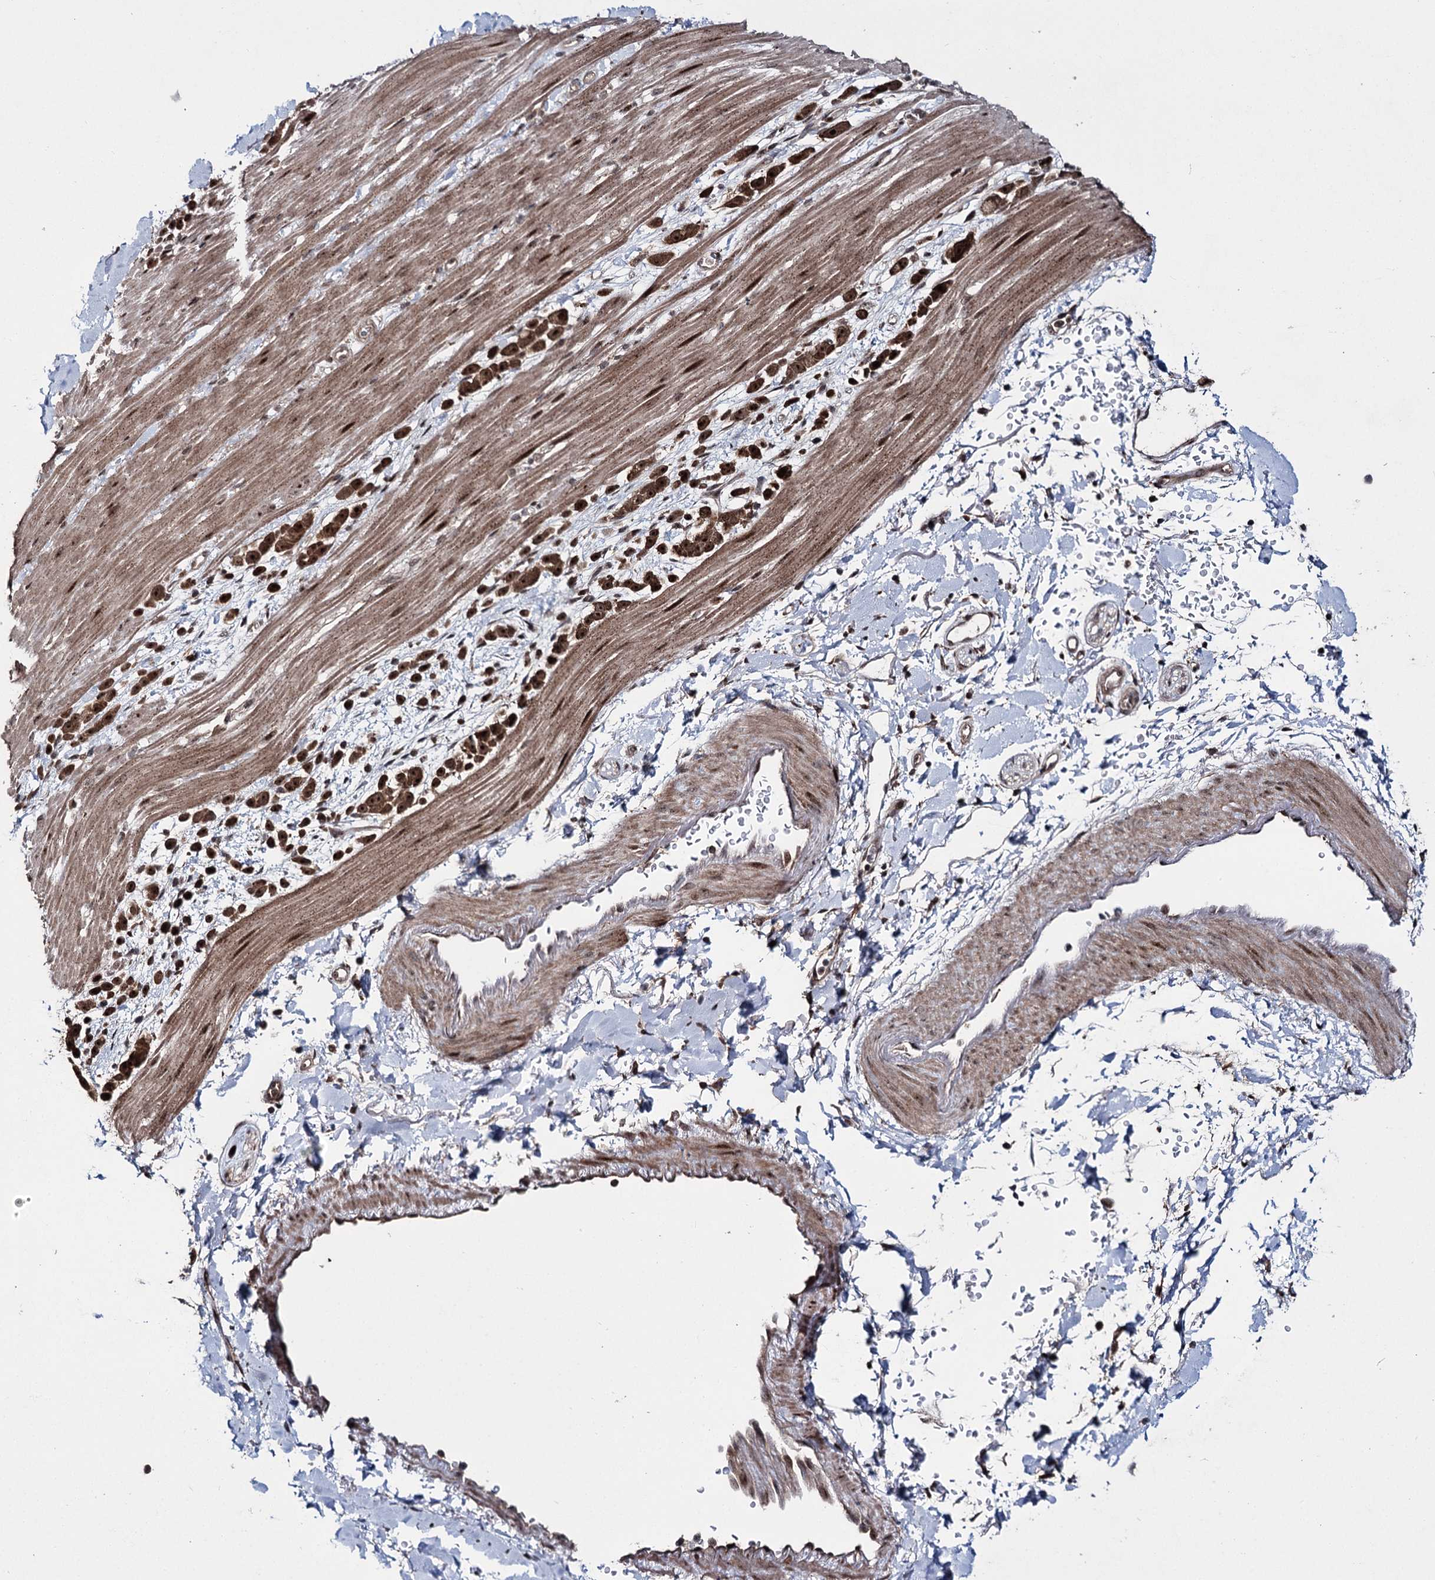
{"staining": {"intensity": "strong", "quantity": ">75%", "location": "cytoplasmic/membranous,nuclear"}, "tissue": "pancreatic cancer", "cell_type": "Tumor cells", "image_type": "cancer", "snomed": [{"axis": "morphology", "description": "Normal tissue, NOS"}, {"axis": "morphology", "description": "Adenocarcinoma, NOS"}, {"axis": "topography", "description": "Pancreas"}], "caption": "Immunohistochemical staining of human adenocarcinoma (pancreatic) reveals strong cytoplasmic/membranous and nuclear protein staining in approximately >75% of tumor cells. The protein is shown in brown color, while the nuclei are stained blue.", "gene": "MKNK2", "patient": {"sex": "female", "age": 64}}